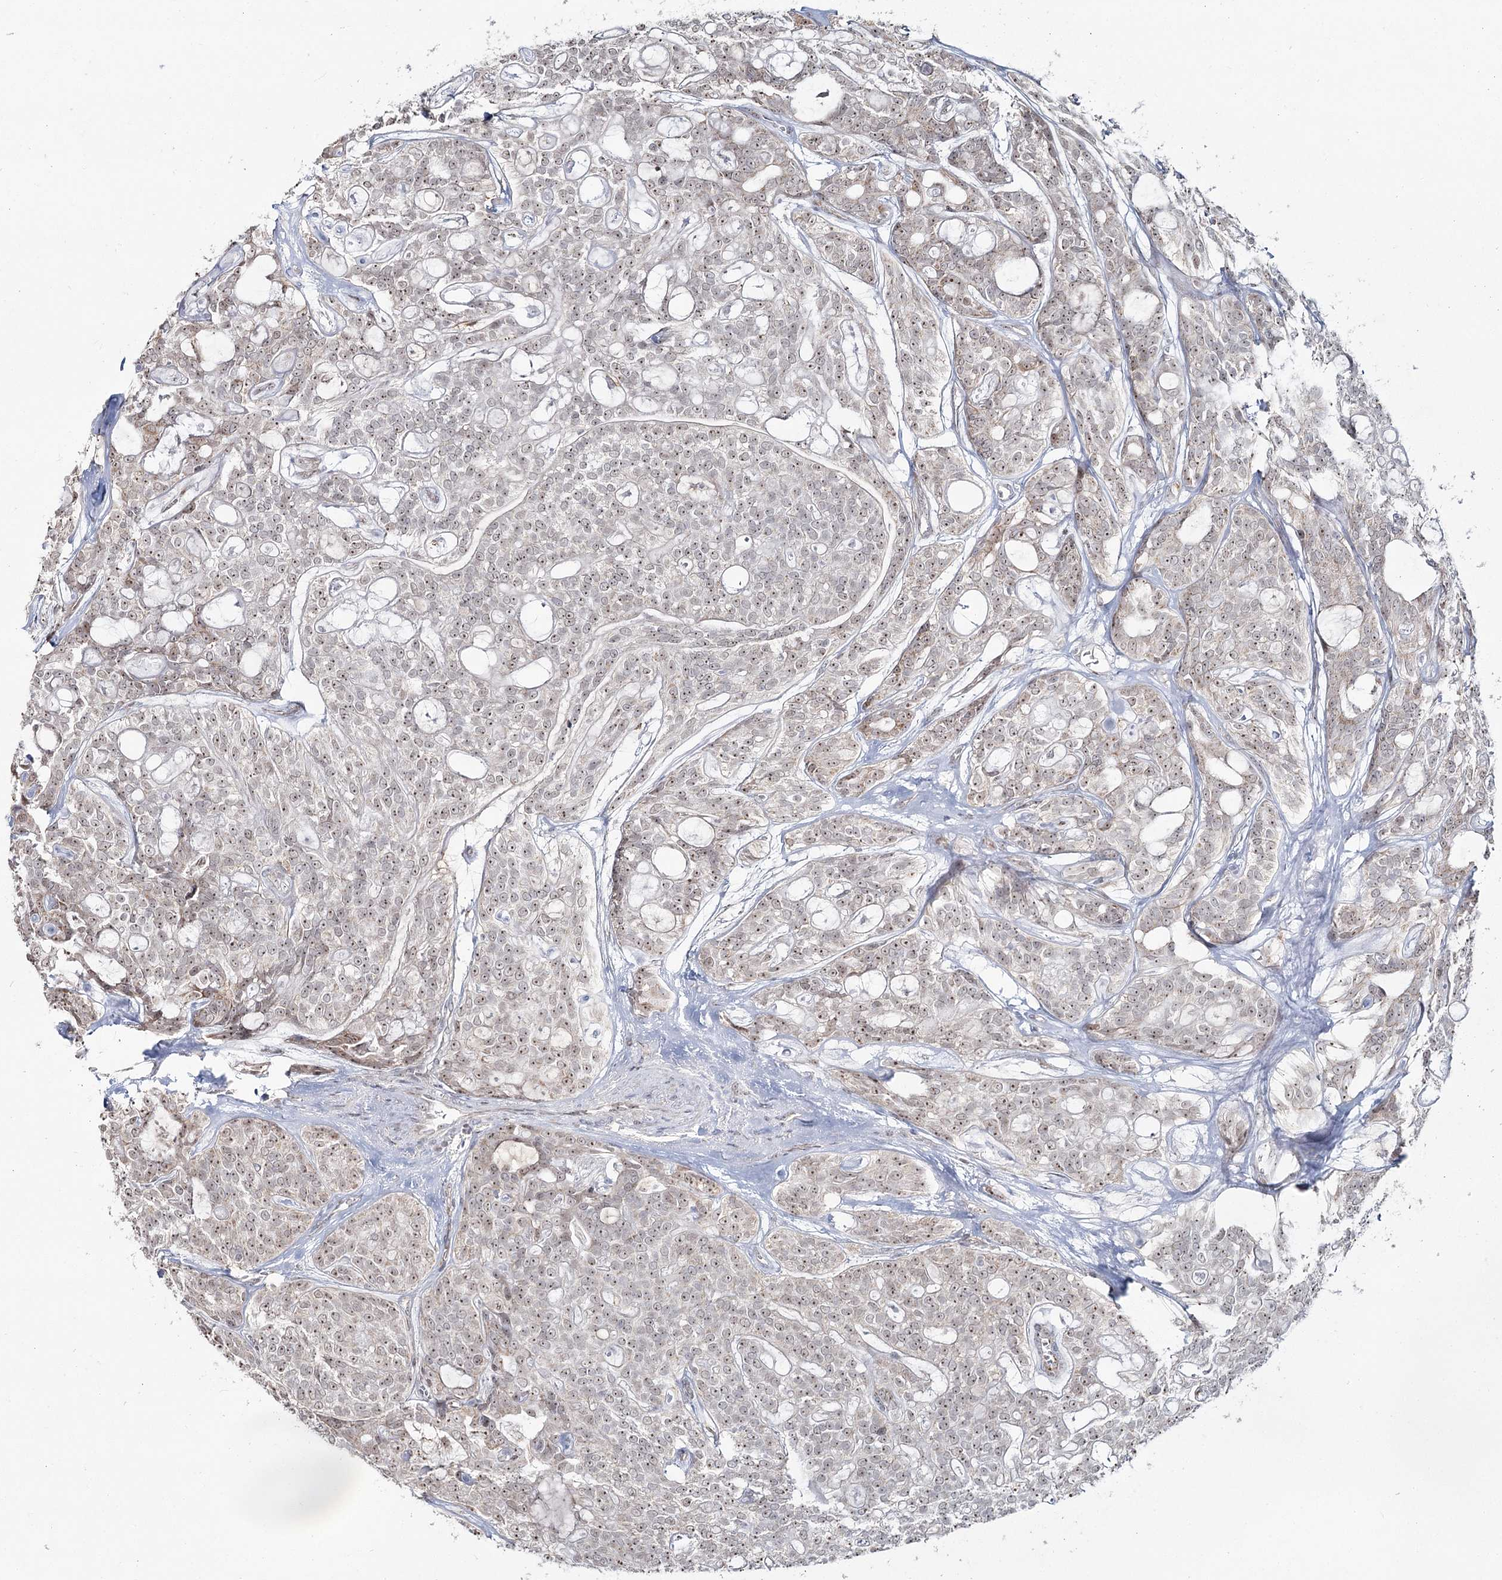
{"staining": {"intensity": "weak", "quantity": ">75%", "location": "nuclear"}, "tissue": "head and neck cancer", "cell_type": "Tumor cells", "image_type": "cancer", "snomed": [{"axis": "morphology", "description": "Adenocarcinoma, NOS"}, {"axis": "topography", "description": "Head-Neck"}], "caption": "Weak nuclear protein expression is identified in about >75% of tumor cells in head and neck adenocarcinoma.", "gene": "ATAD1", "patient": {"sex": "male", "age": 66}}